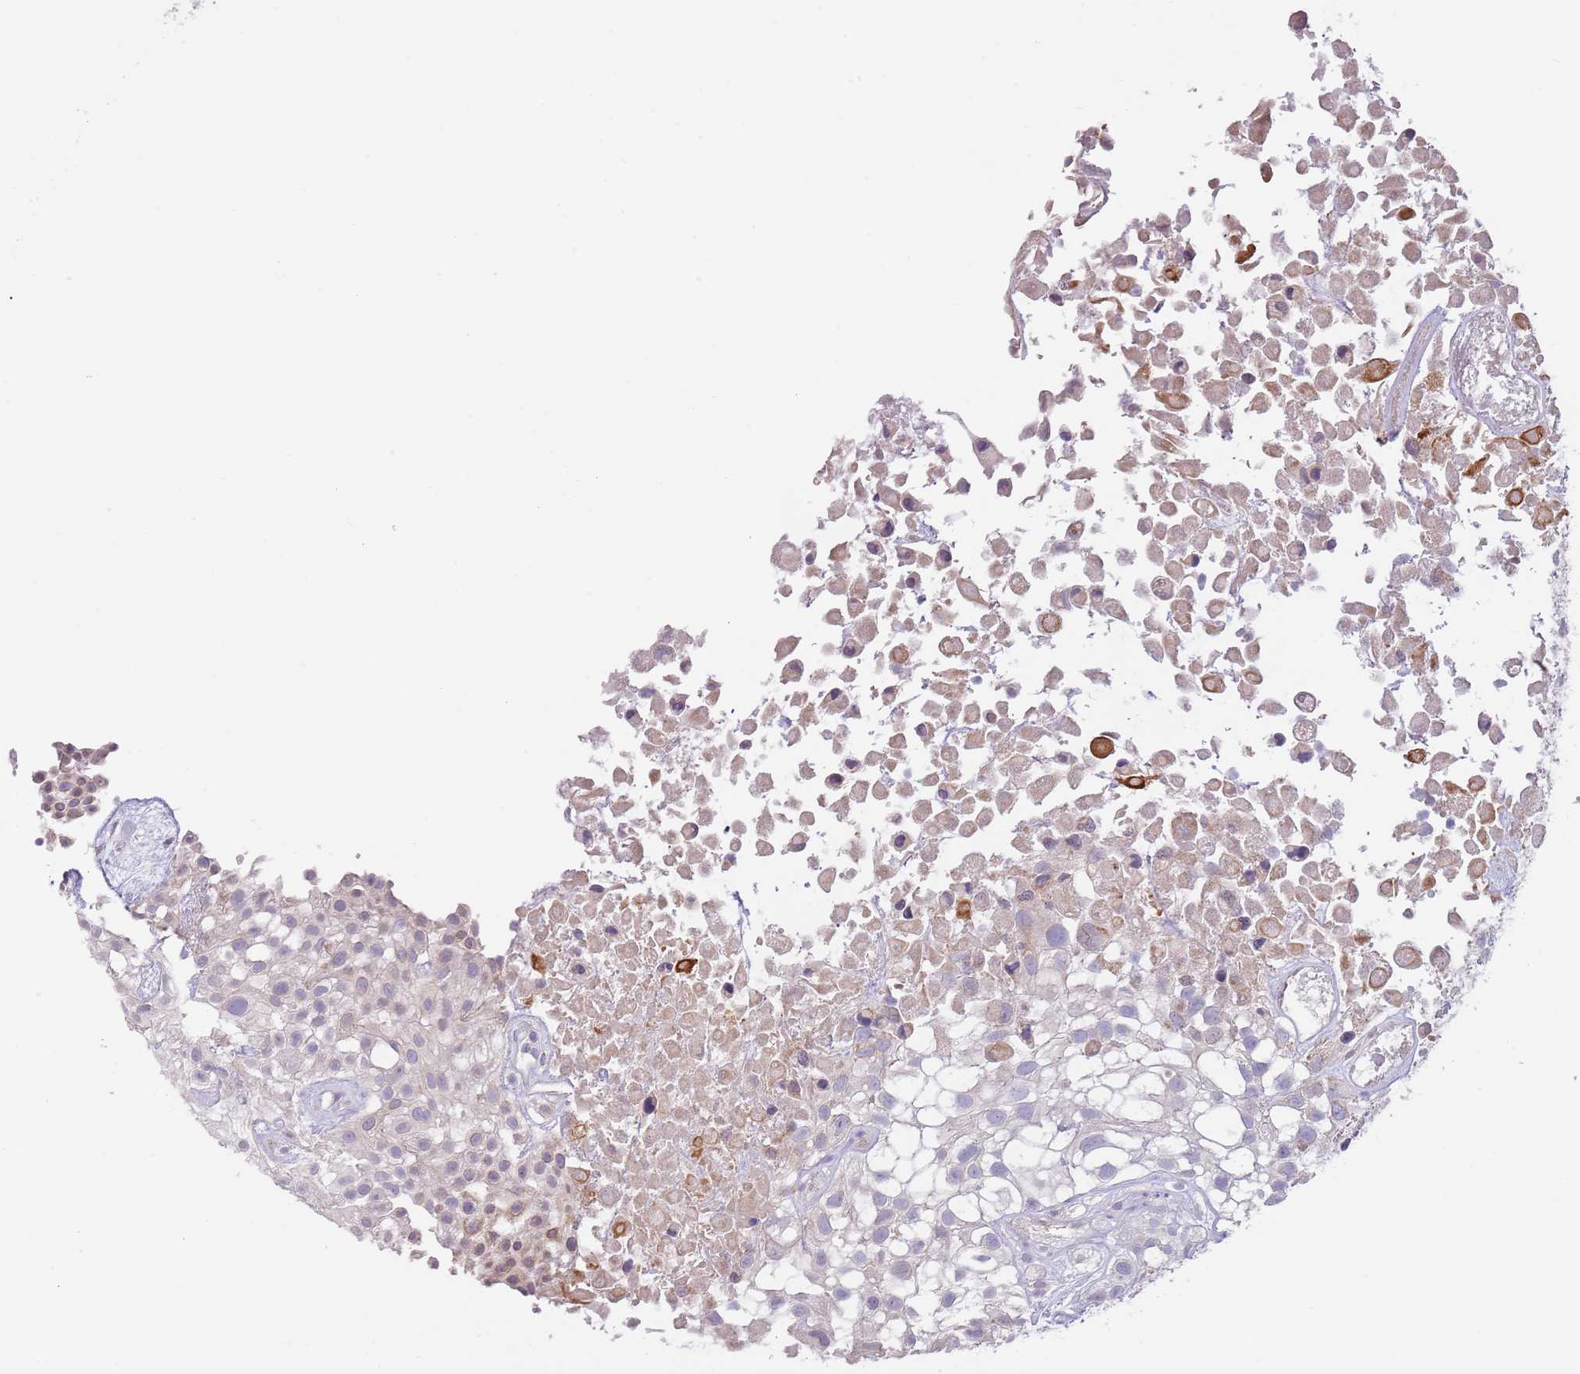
{"staining": {"intensity": "negative", "quantity": "none", "location": "none"}, "tissue": "urothelial cancer", "cell_type": "Tumor cells", "image_type": "cancer", "snomed": [{"axis": "morphology", "description": "Urothelial carcinoma, High grade"}, {"axis": "topography", "description": "Urinary bladder"}], "caption": "IHC micrograph of high-grade urothelial carcinoma stained for a protein (brown), which displays no positivity in tumor cells.", "gene": "AP1S2", "patient": {"sex": "male", "age": 56}}